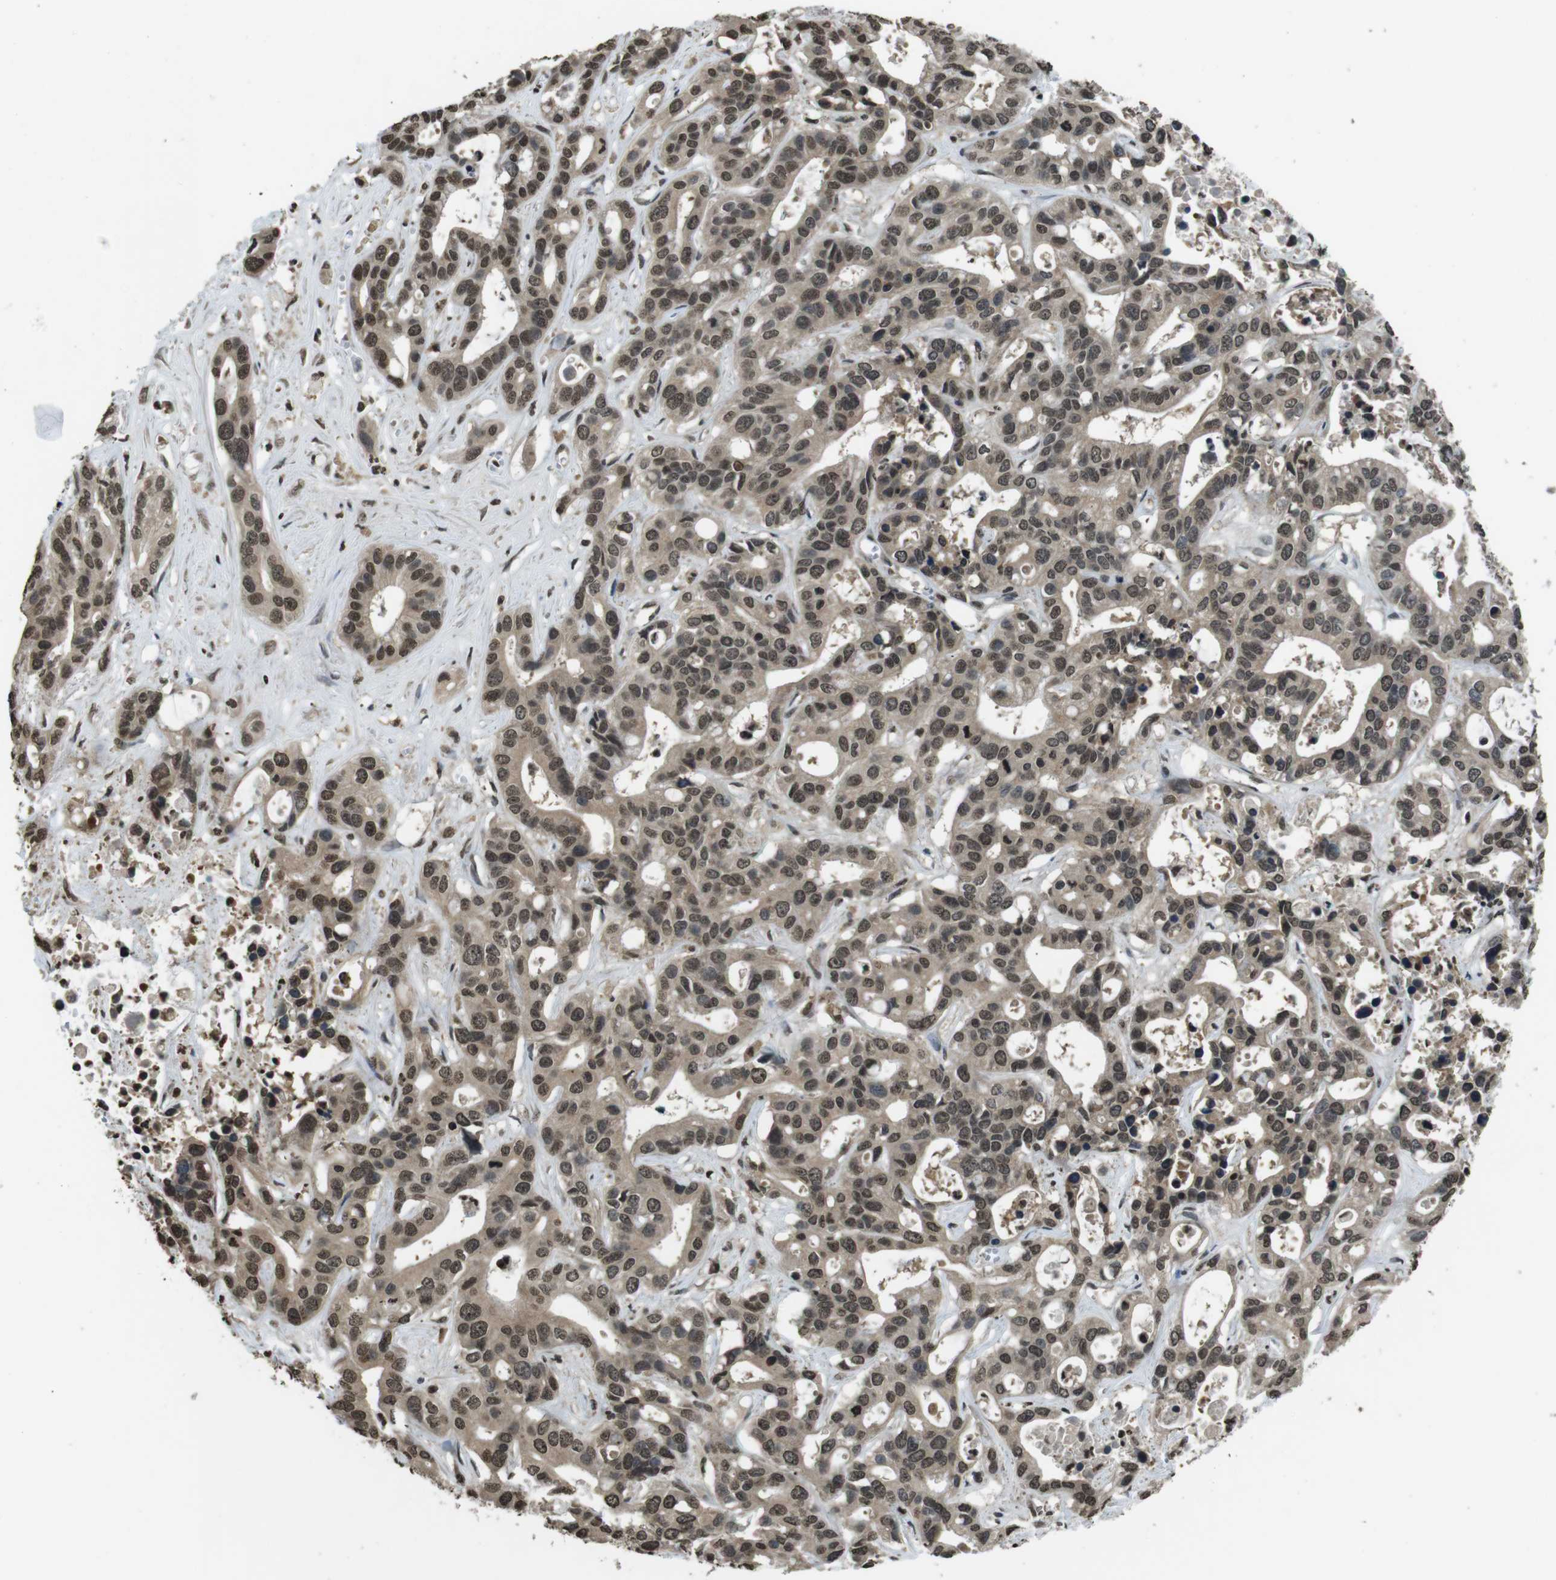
{"staining": {"intensity": "strong", "quantity": ">75%", "location": "nuclear"}, "tissue": "liver cancer", "cell_type": "Tumor cells", "image_type": "cancer", "snomed": [{"axis": "morphology", "description": "Cholangiocarcinoma"}, {"axis": "topography", "description": "Liver"}], "caption": "High-power microscopy captured an IHC photomicrograph of liver cholangiocarcinoma, revealing strong nuclear expression in about >75% of tumor cells.", "gene": "MAF", "patient": {"sex": "female", "age": 65}}